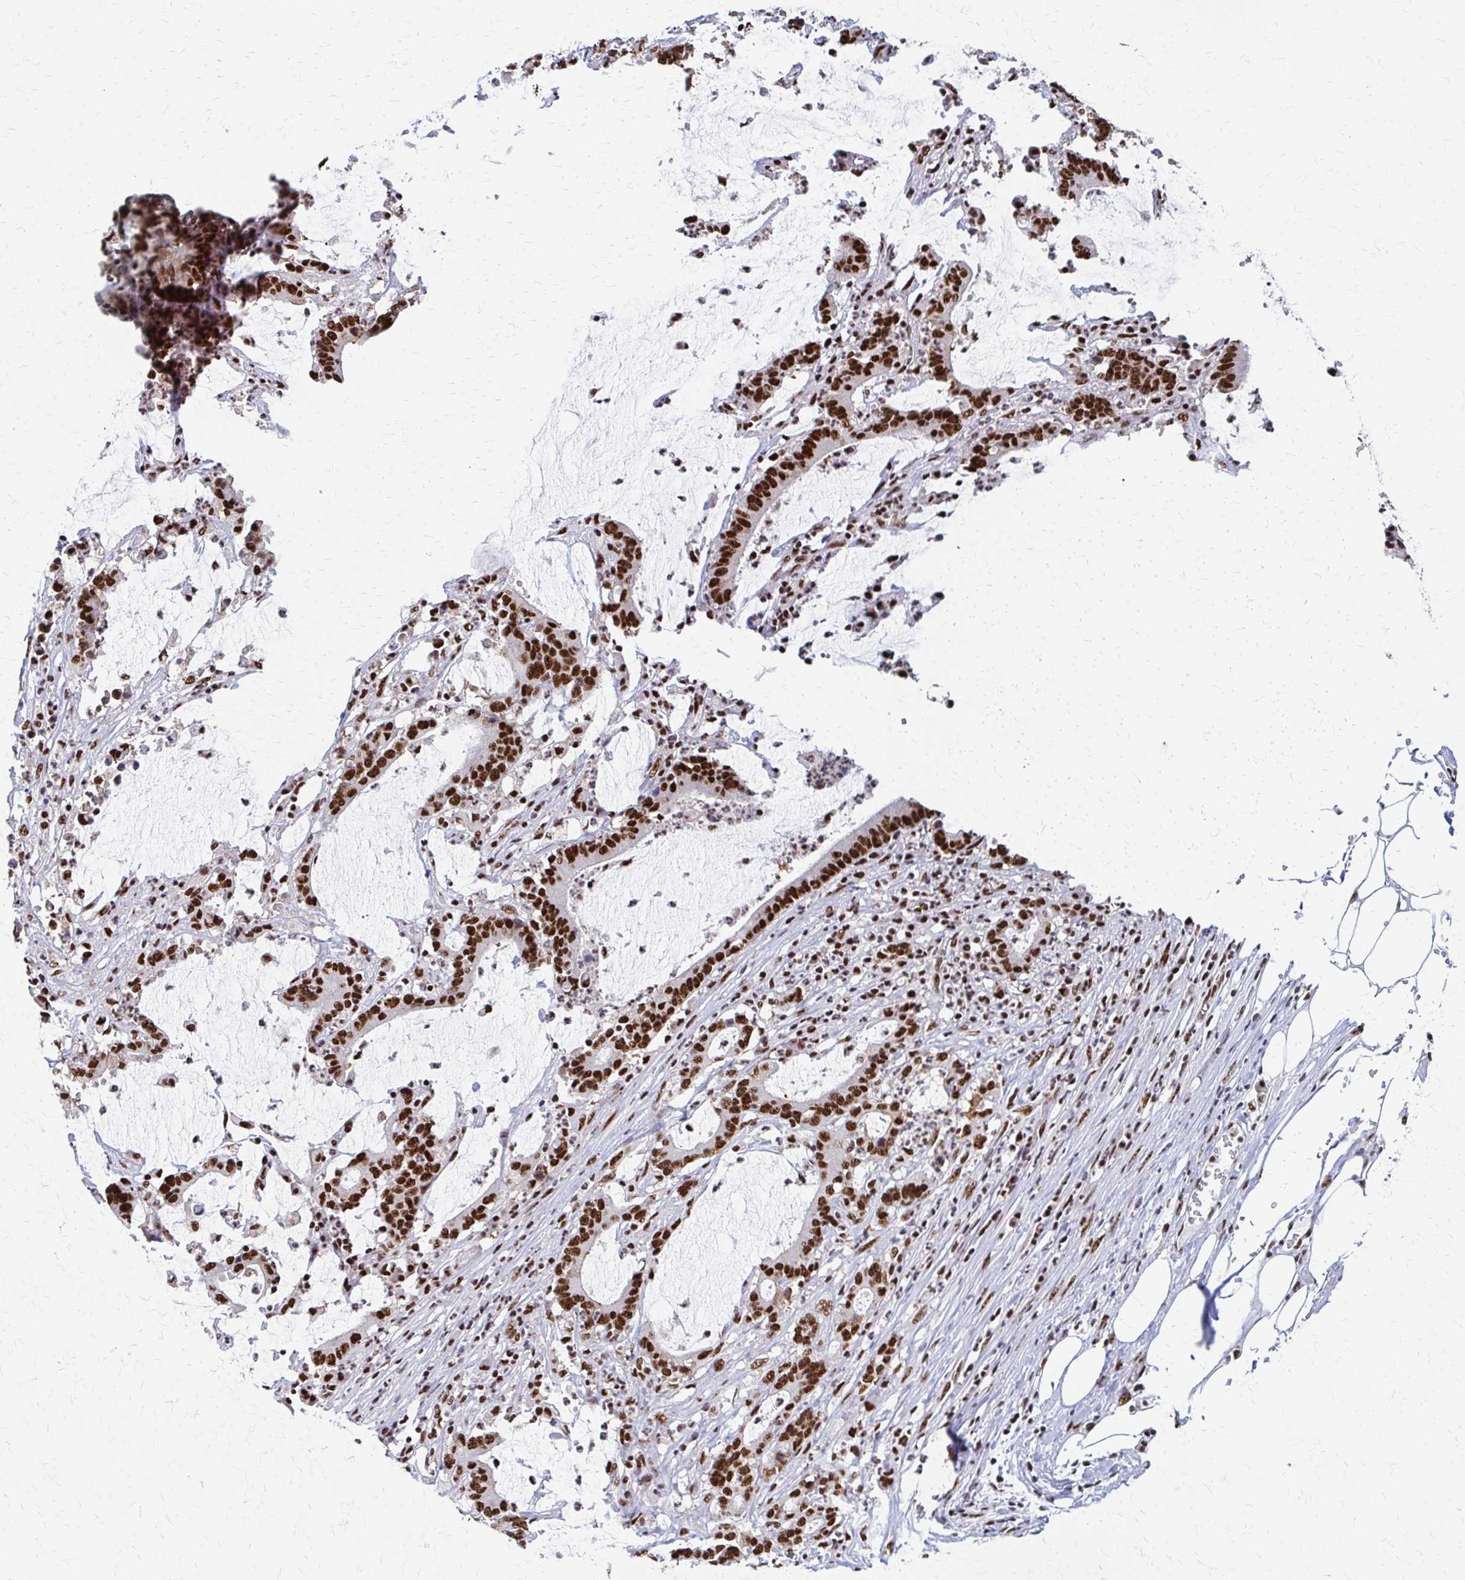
{"staining": {"intensity": "strong", "quantity": ">75%", "location": "nuclear"}, "tissue": "stomach cancer", "cell_type": "Tumor cells", "image_type": "cancer", "snomed": [{"axis": "morphology", "description": "Adenocarcinoma, NOS"}, {"axis": "topography", "description": "Stomach, upper"}], "caption": "A brown stain highlights strong nuclear staining of a protein in human stomach cancer tumor cells.", "gene": "CNKSR3", "patient": {"sex": "male", "age": 68}}